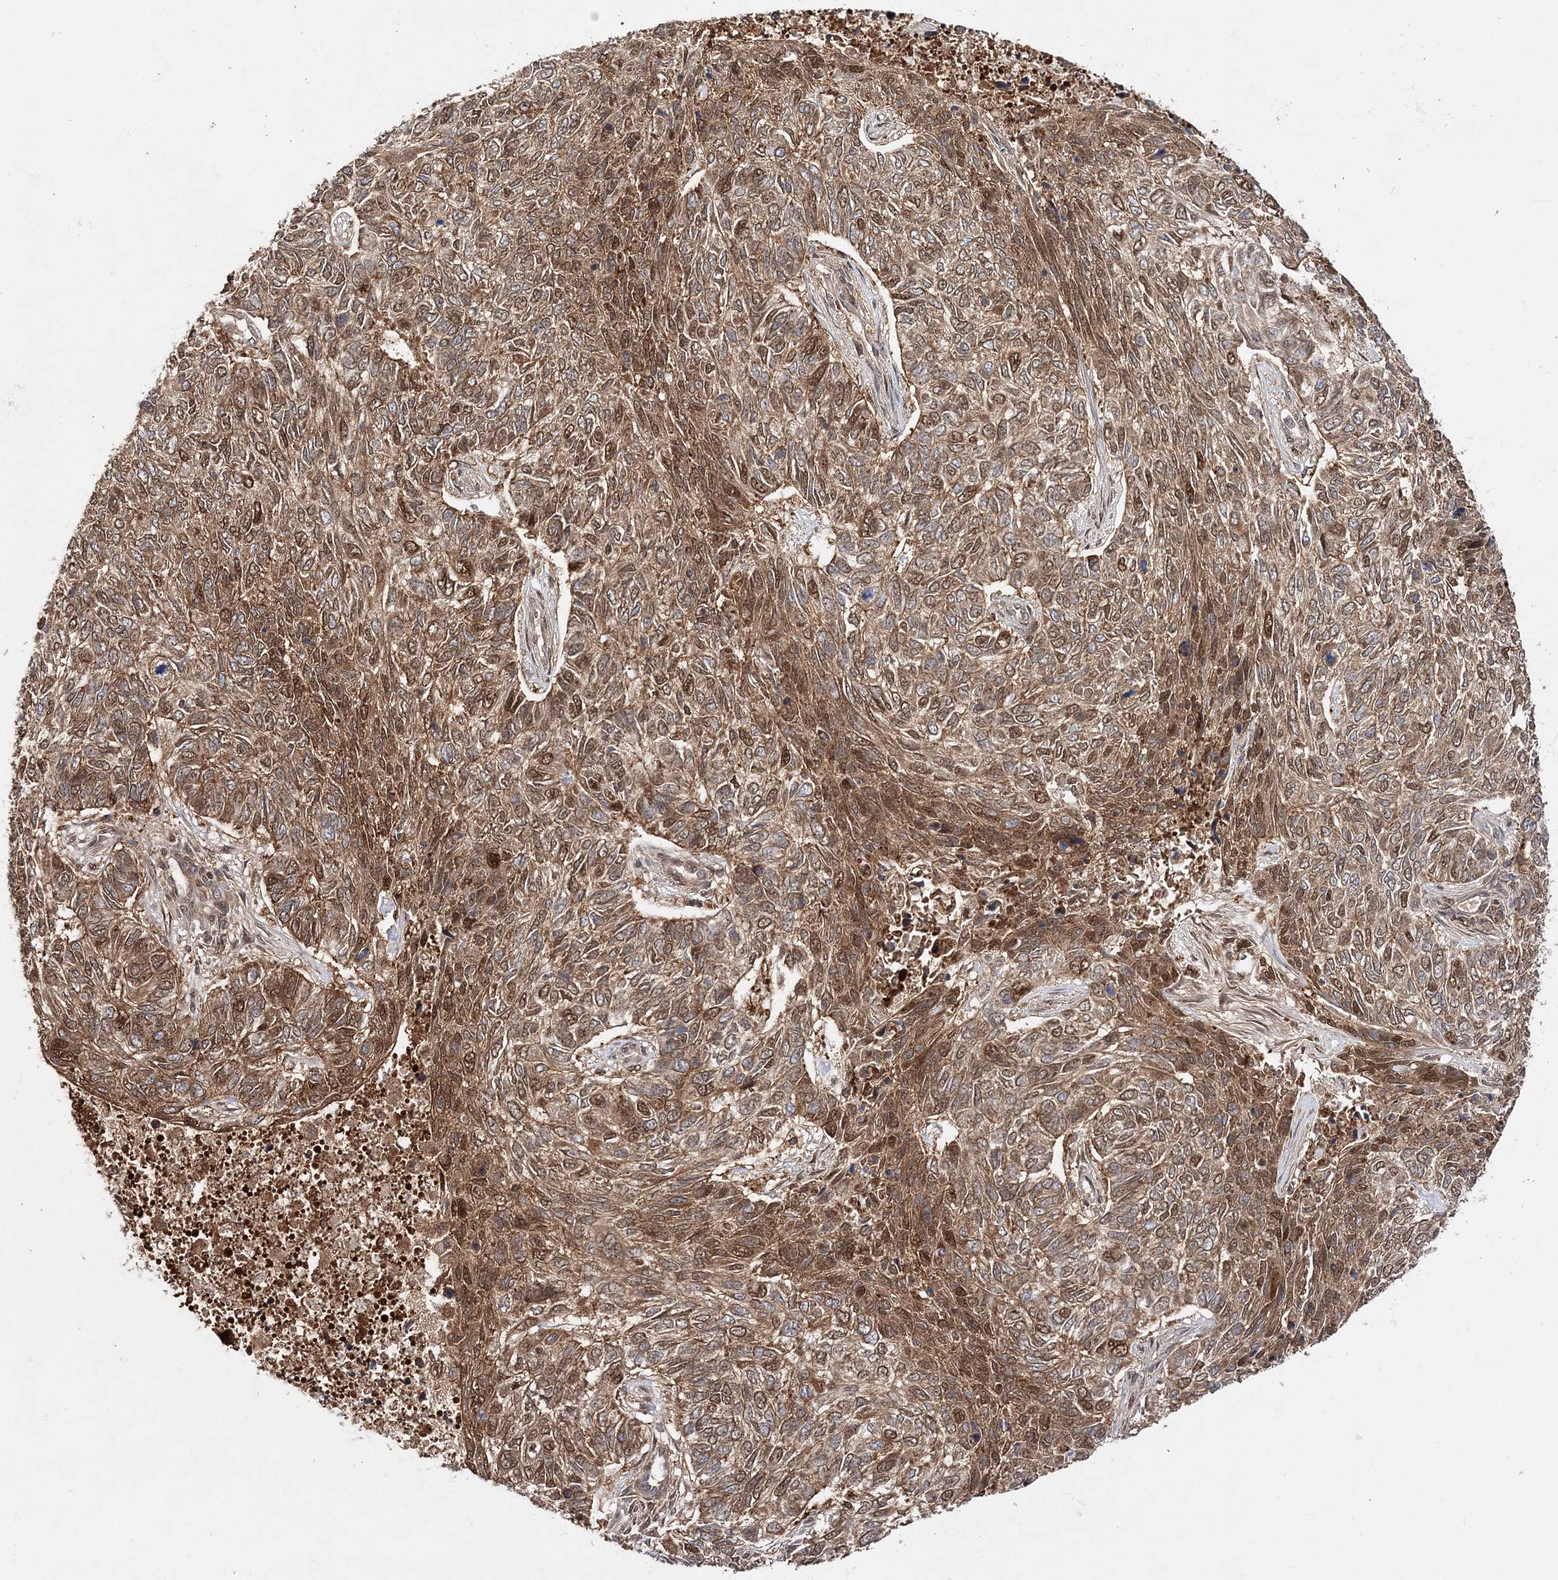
{"staining": {"intensity": "moderate", "quantity": ">75%", "location": "cytoplasmic/membranous,nuclear"}, "tissue": "skin cancer", "cell_type": "Tumor cells", "image_type": "cancer", "snomed": [{"axis": "morphology", "description": "Basal cell carcinoma"}, {"axis": "topography", "description": "Skin"}], "caption": "This is a micrograph of immunohistochemistry (IHC) staining of basal cell carcinoma (skin), which shows moderate expression in the cytoplasmic/membranous and nuclear of tumor cells.", "gene": "NIF3L1", "patient": {"sex": "female", "age": 65}}